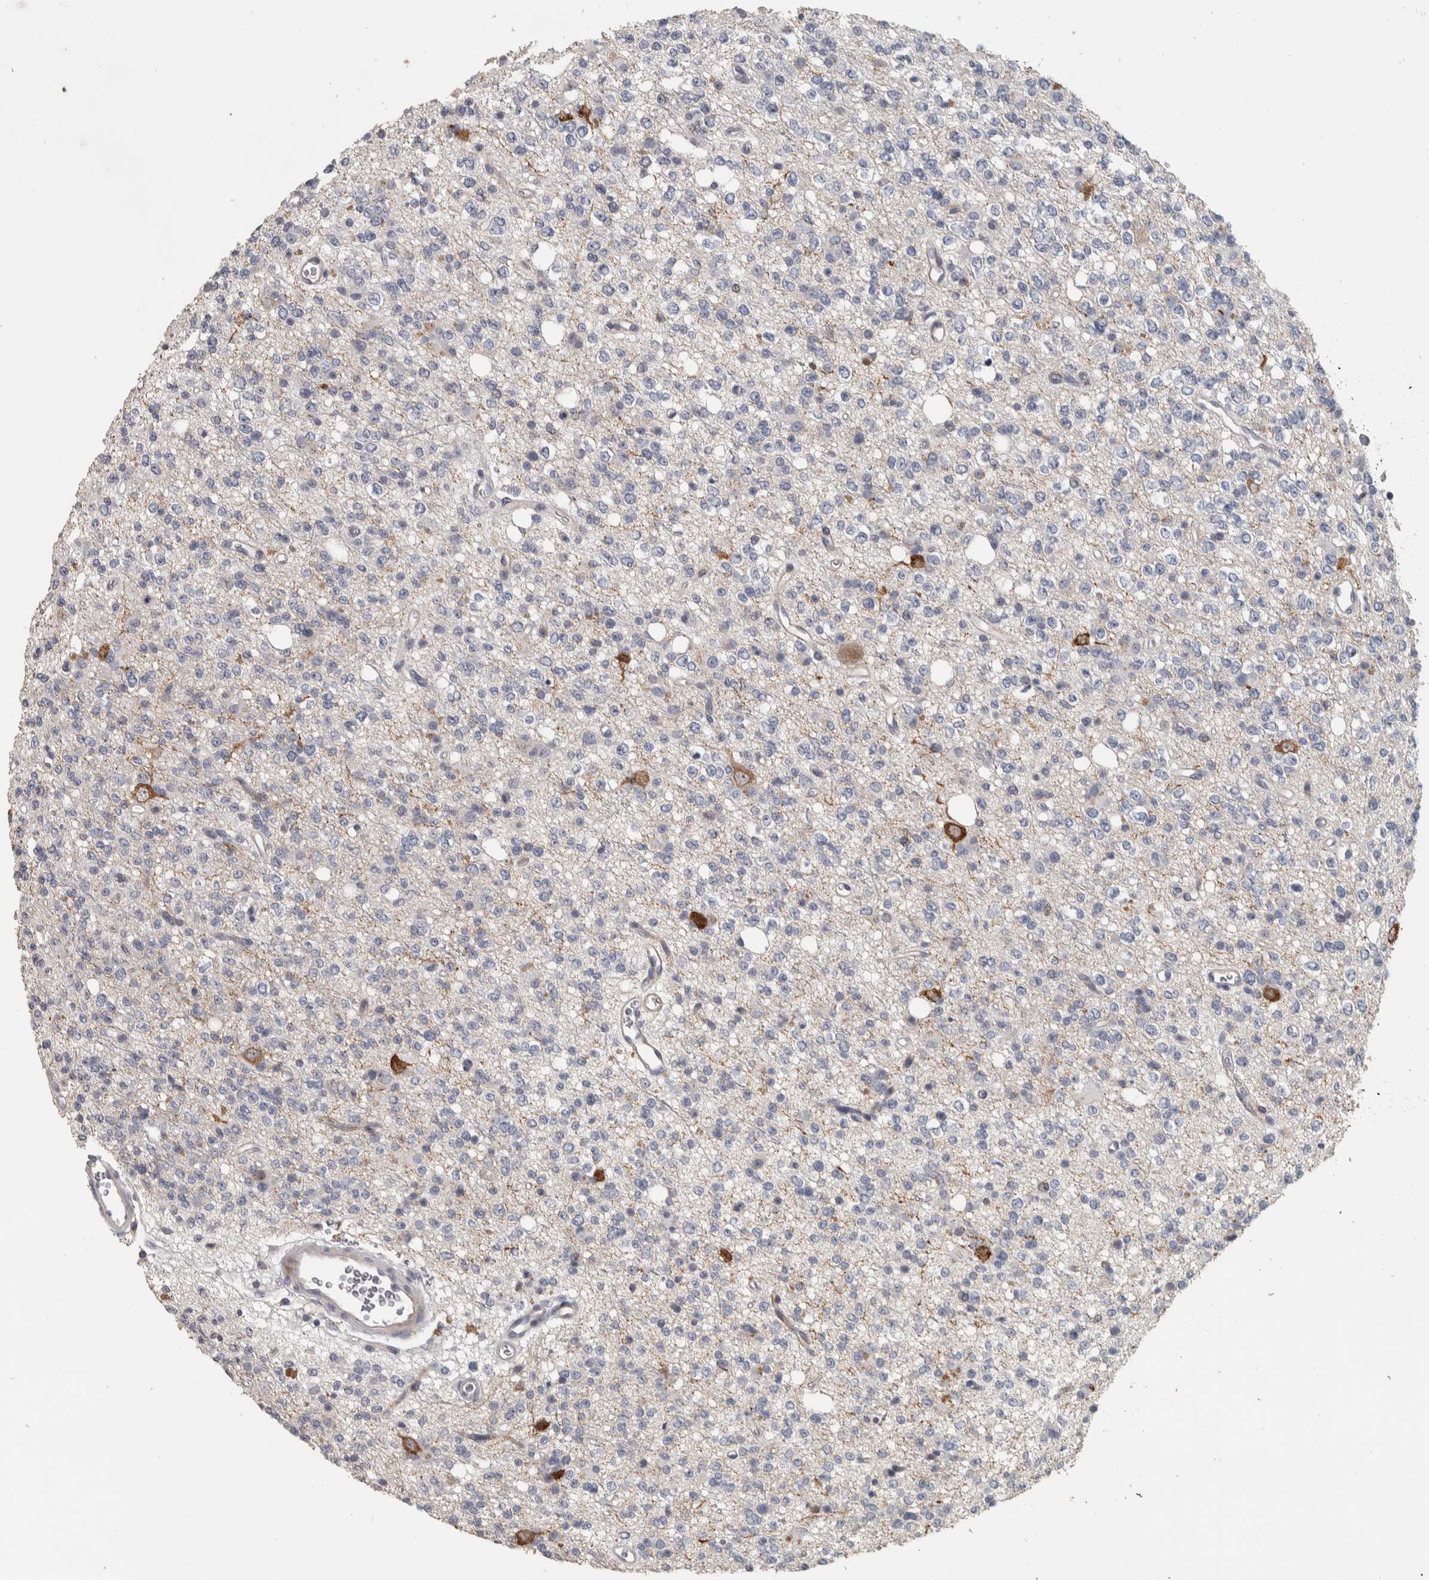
{"staining": {"intensity": "negative", "quantity": "none", "location": "none"}, "tissue": "glioma", "cell_type": "Tumor cells", "image_type": "cancer", "snomed": [{"axis": "morphology", "description": "Glioma, malignant, High grade"}, {"axis": "topography", "description": "Brain"}], "caption": "High power microscopy image of an immunohistochemistry (IHC) histopathology image of glioma, revealing no significant expression in tumor cells.", "gene": "DCAF10", "patient": {"sex": "female", "age": 62}}